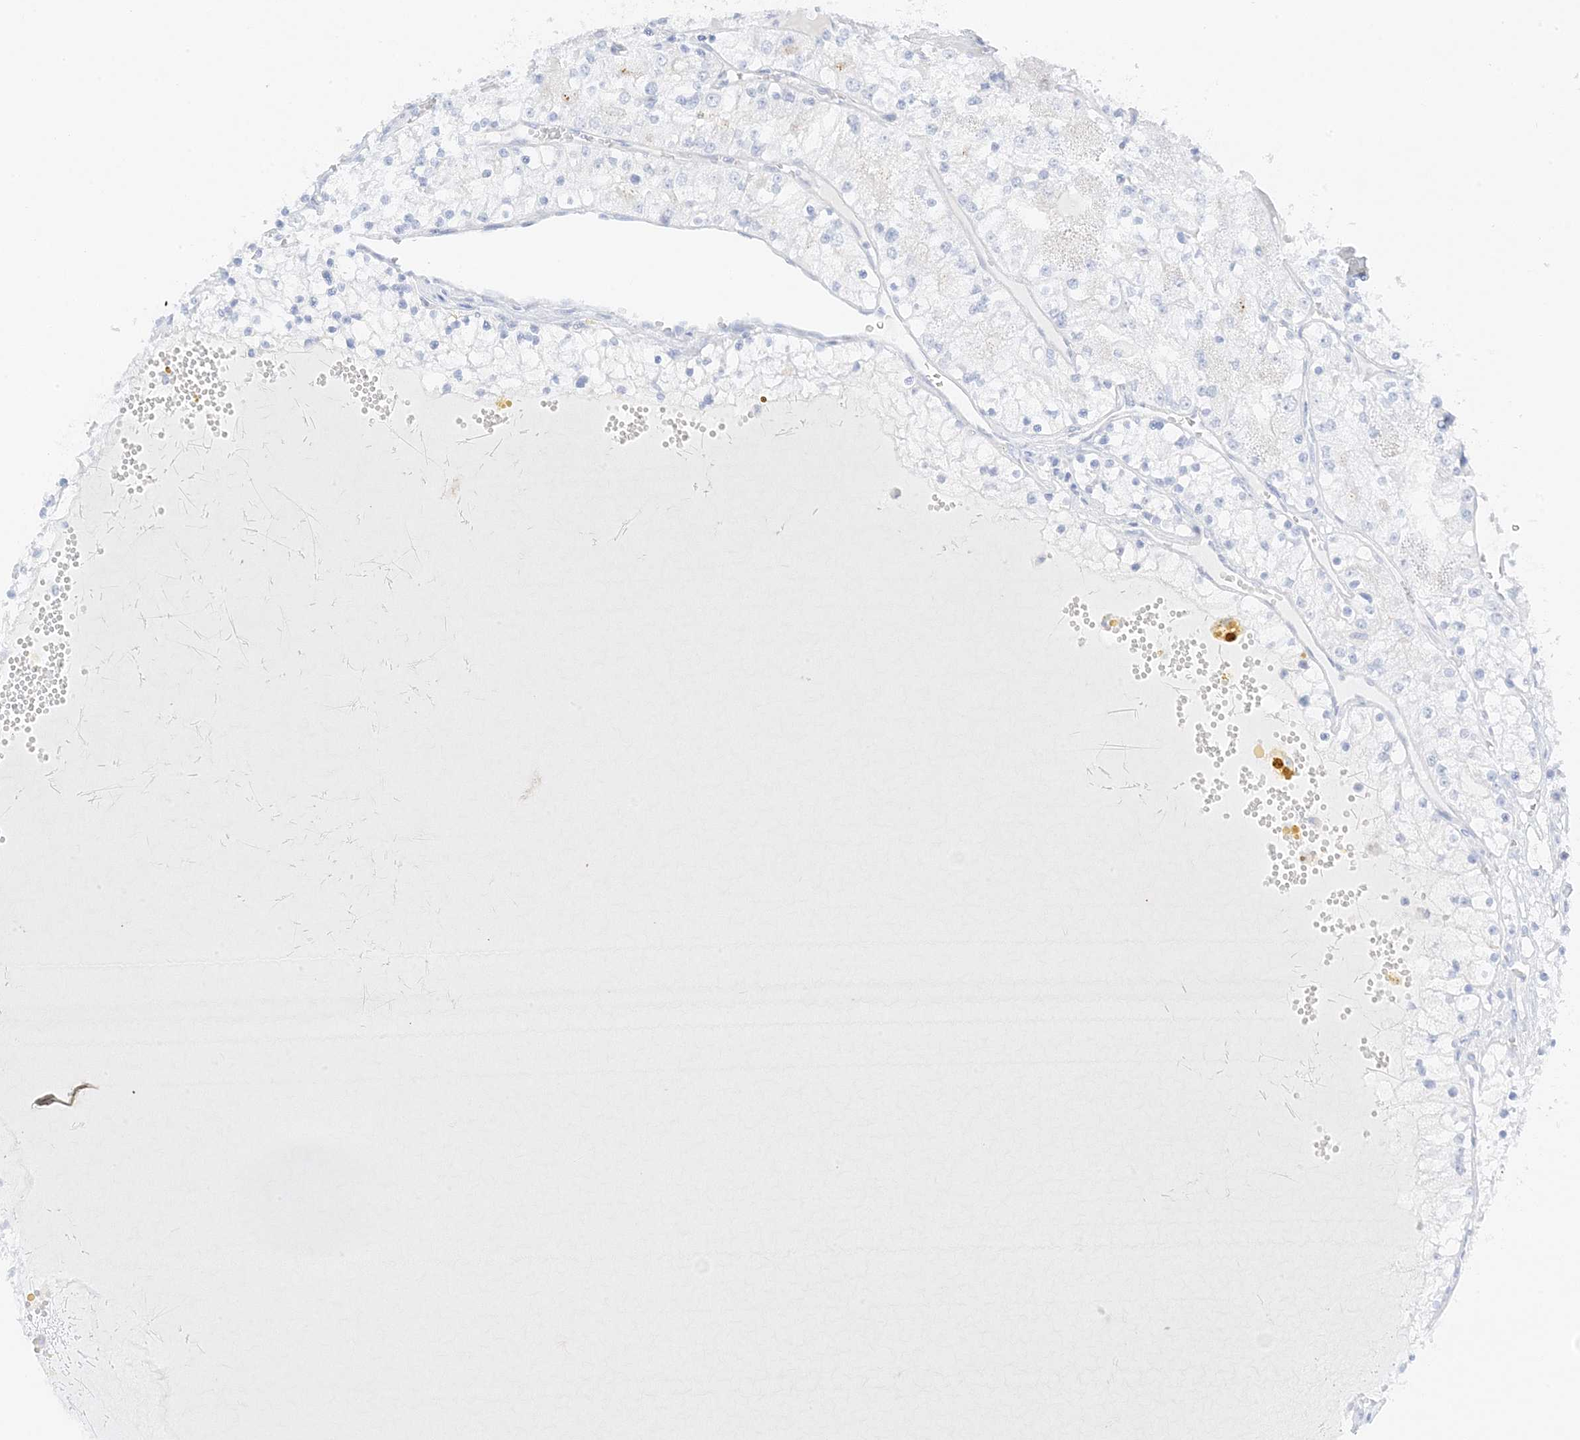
{"staining": {"intensity": "negative", "quantity": "none", "location": "none"}, "tissue": "renal cancer", "cell_type": "Tumor cells", "image_type": "cancer", "snomed": [{"axis": "morphology", "description": "Normal tissue, NOS"}, {"axis": "morphology", "description": "Adenocarcinoma, NOS"}, {"axis": "topography", "description": "Kidney"}], "caption": "Immunohistochemistry photomicrograph of human renal cancer stained for a protein (brown), which displays no staining in tumor cells.", "gene": "SLC22A13", "patient": {"sex": "male", "age": 68}}